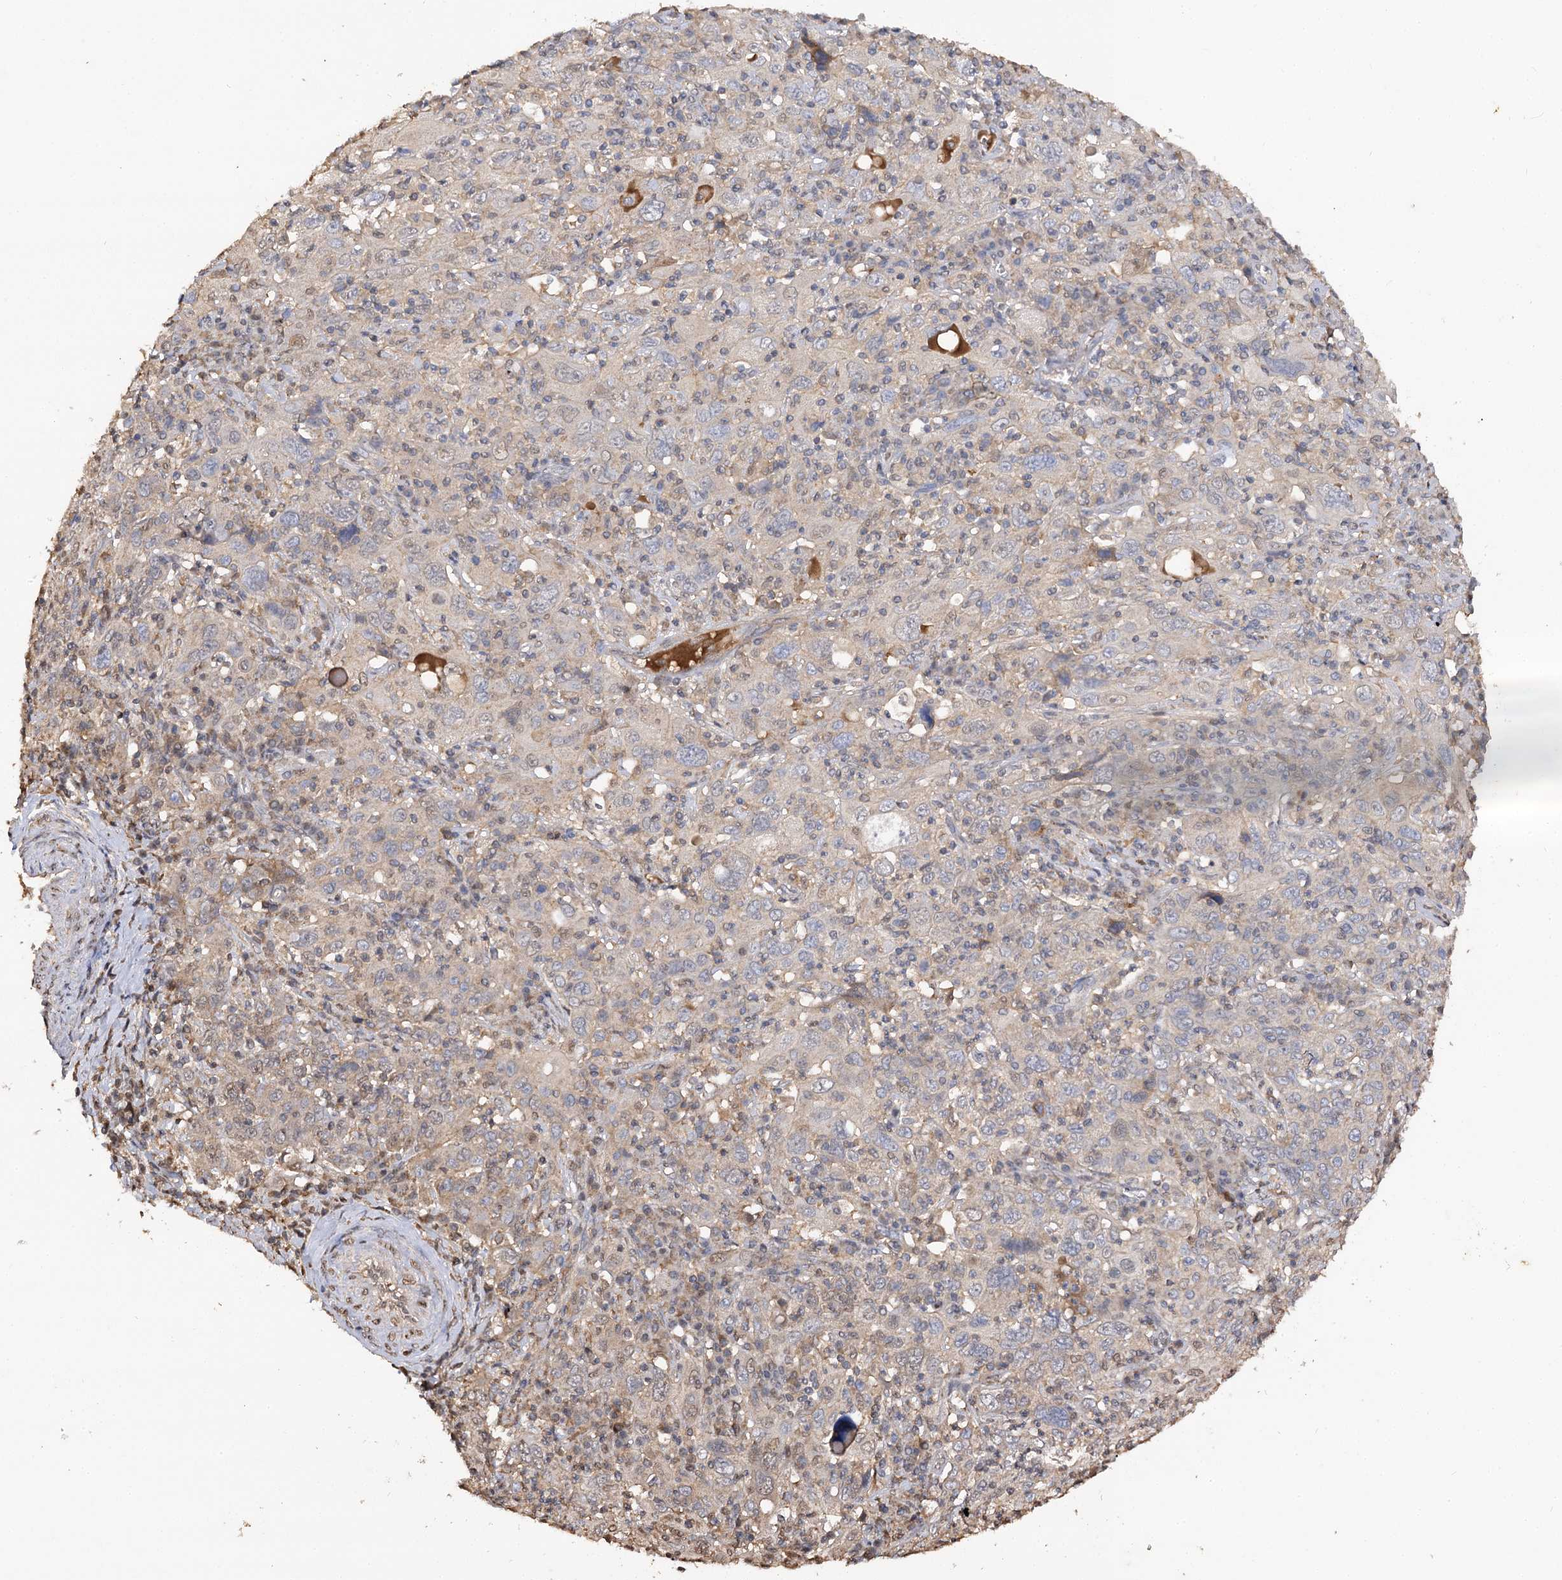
{"staining": {"intensity": "weak", "quantity": "25%-75%", "location": "cytoplasmic/membranous"}, "tissue": "cervical cancer", "cell_type": "Tumor cells", "image_type": "cancer", "snomed": [{"axis": "morphology", "description": "Squamous cell carcinoma, NOS"}, {"axis": "topography", "description": "Cervix"}], "caption": "This image displays immunohistochemistry (IHC) staining of squamous cell carcinoma (cervical), with low weak cytoplasmic/membranous expression in about 25%-75% of tumor cells.", "gene": "ARL13A", "patient": {"sex": "female", "age": 46}}